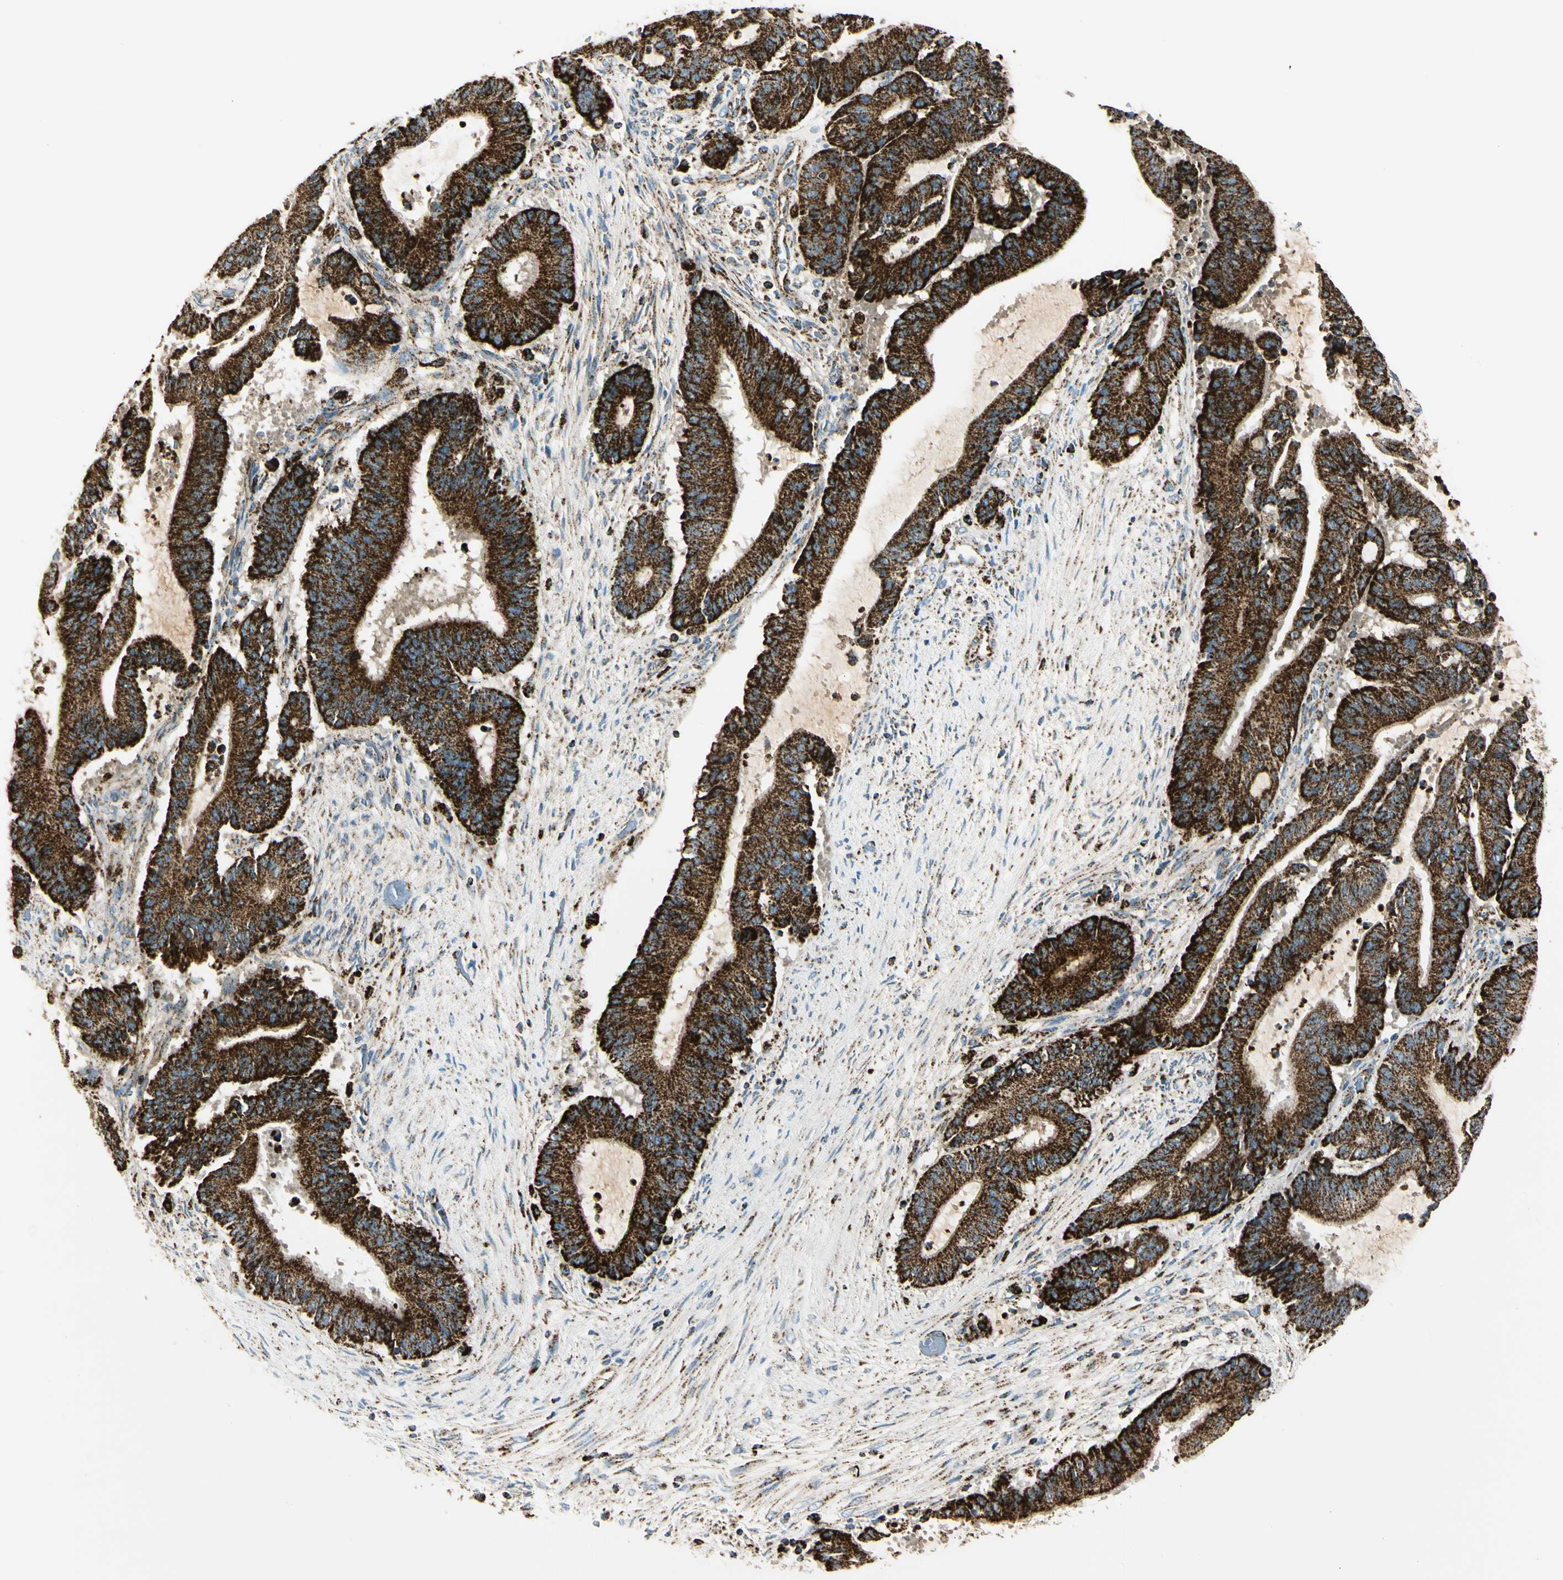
{"staining": {"intensity": "strong", "quantity": ">75%", "location": "cytoplasmic/membranous"}, "tissue": "liver cancer", "cell_type": "Tumor cells", "image_type": "cancer", "snomed": [{"axis": "morphology", "description": "Cholangiocarcinoma"}, {"axis": "topography", "description": "Liver"}], "caption": "Strong cytoplasmic/membranous expression is appreciated in approximately >75% of tumor cells in liver cholangiocarcinoma.", "gene": "ME2", "patient": {"sex": "female", "age": 73}}